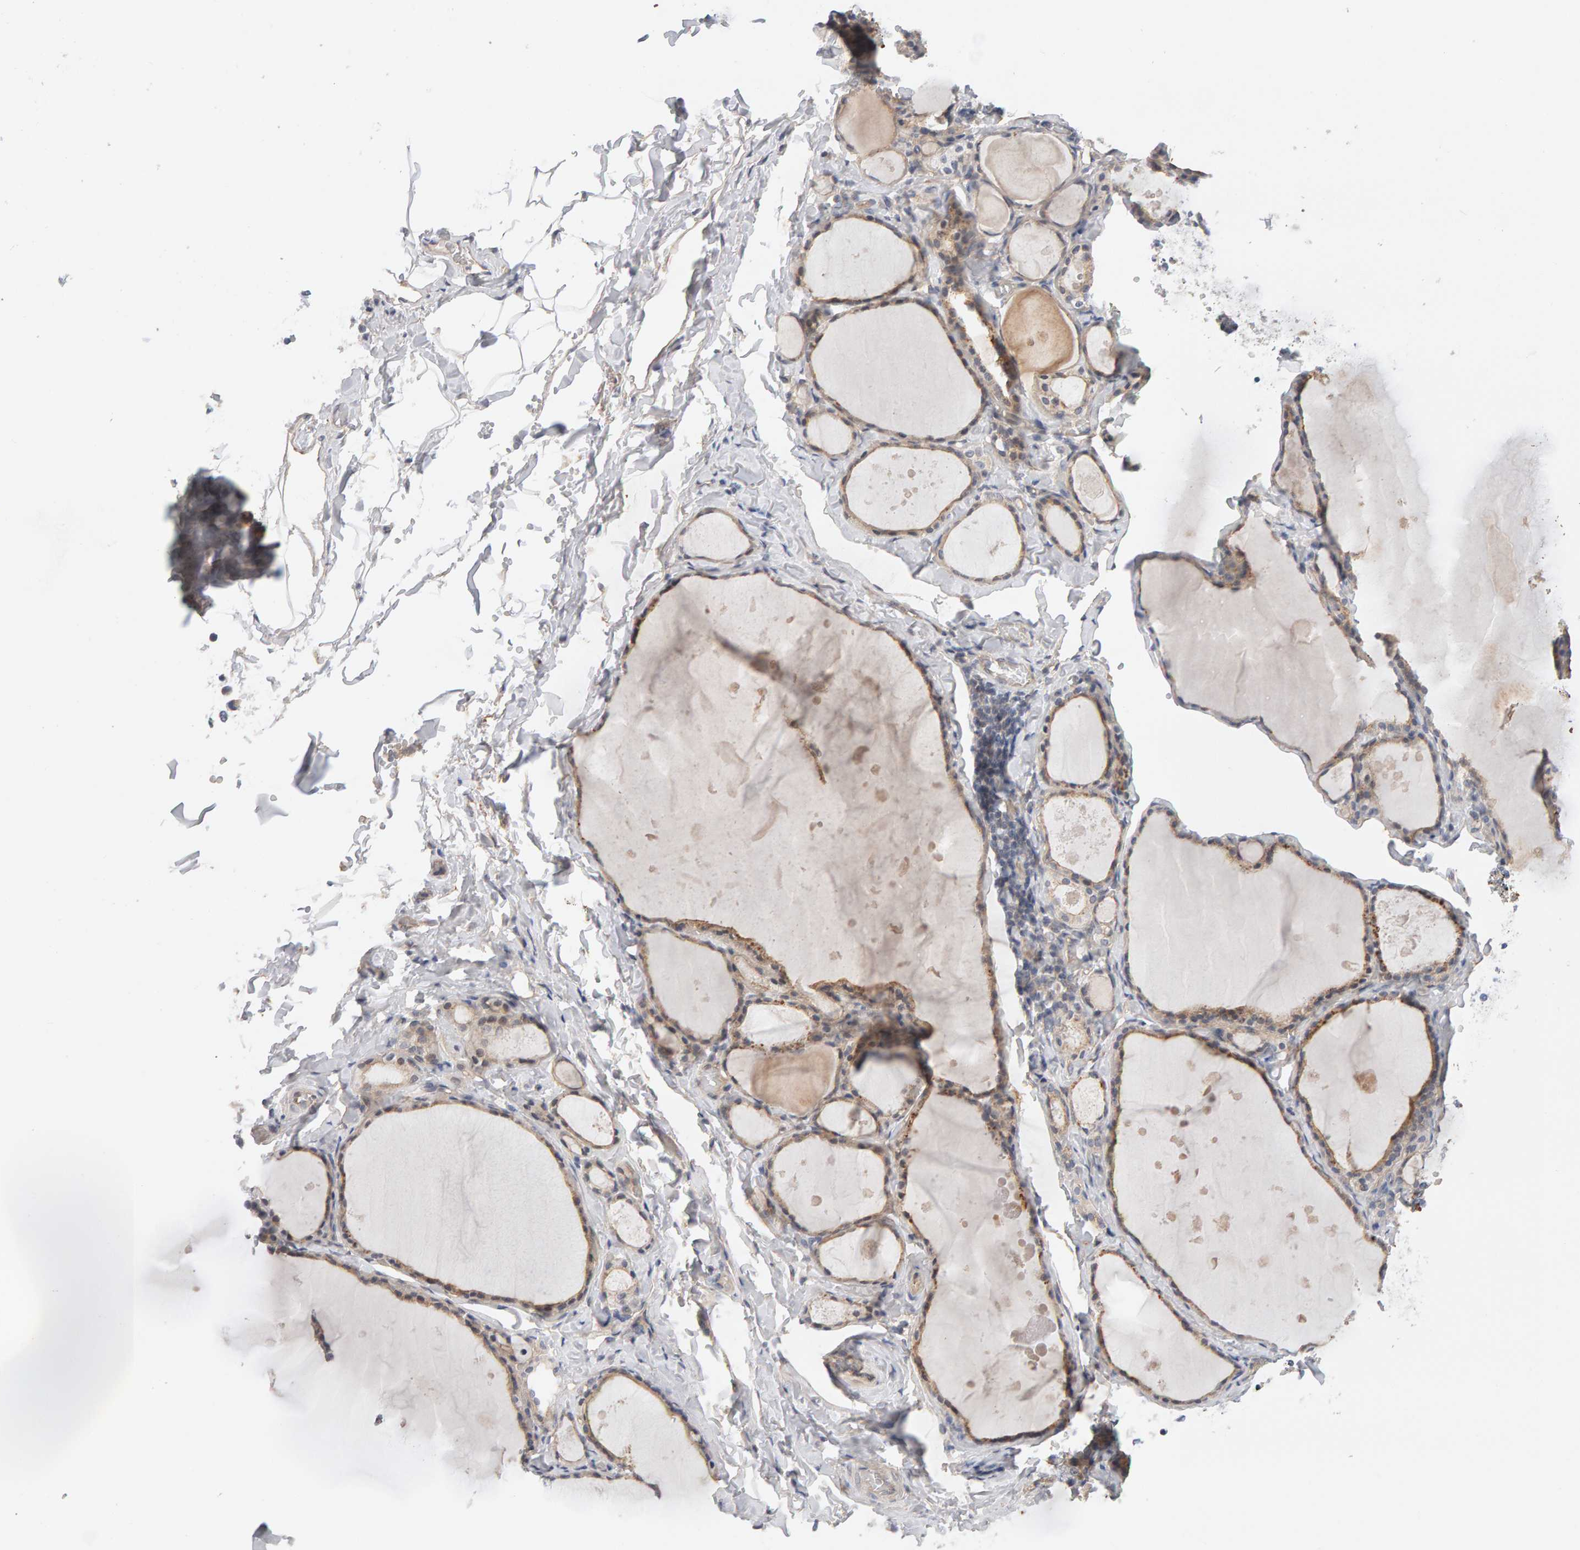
{"staining": {"intensity": "weak", "quantity": ">75%", "location": "cytoplasmic/membranous"}, "tissue": "thyroid gland", "cell_type": "Glandular cells", "image_type": "normal", "snomed": [{"axis": "morphology", "description": "Normal tissue, NOS"}, {"axis": "topography", "description": "Thyroid gland"}], "caption": "A brown stain highlights weak cytoplasmic/membranous positivity of a protein in glandular cells of unremarkable human thyroid gland.", "gene": "PPP1R16A", "patient": {"sex": "male", "age": 56}}